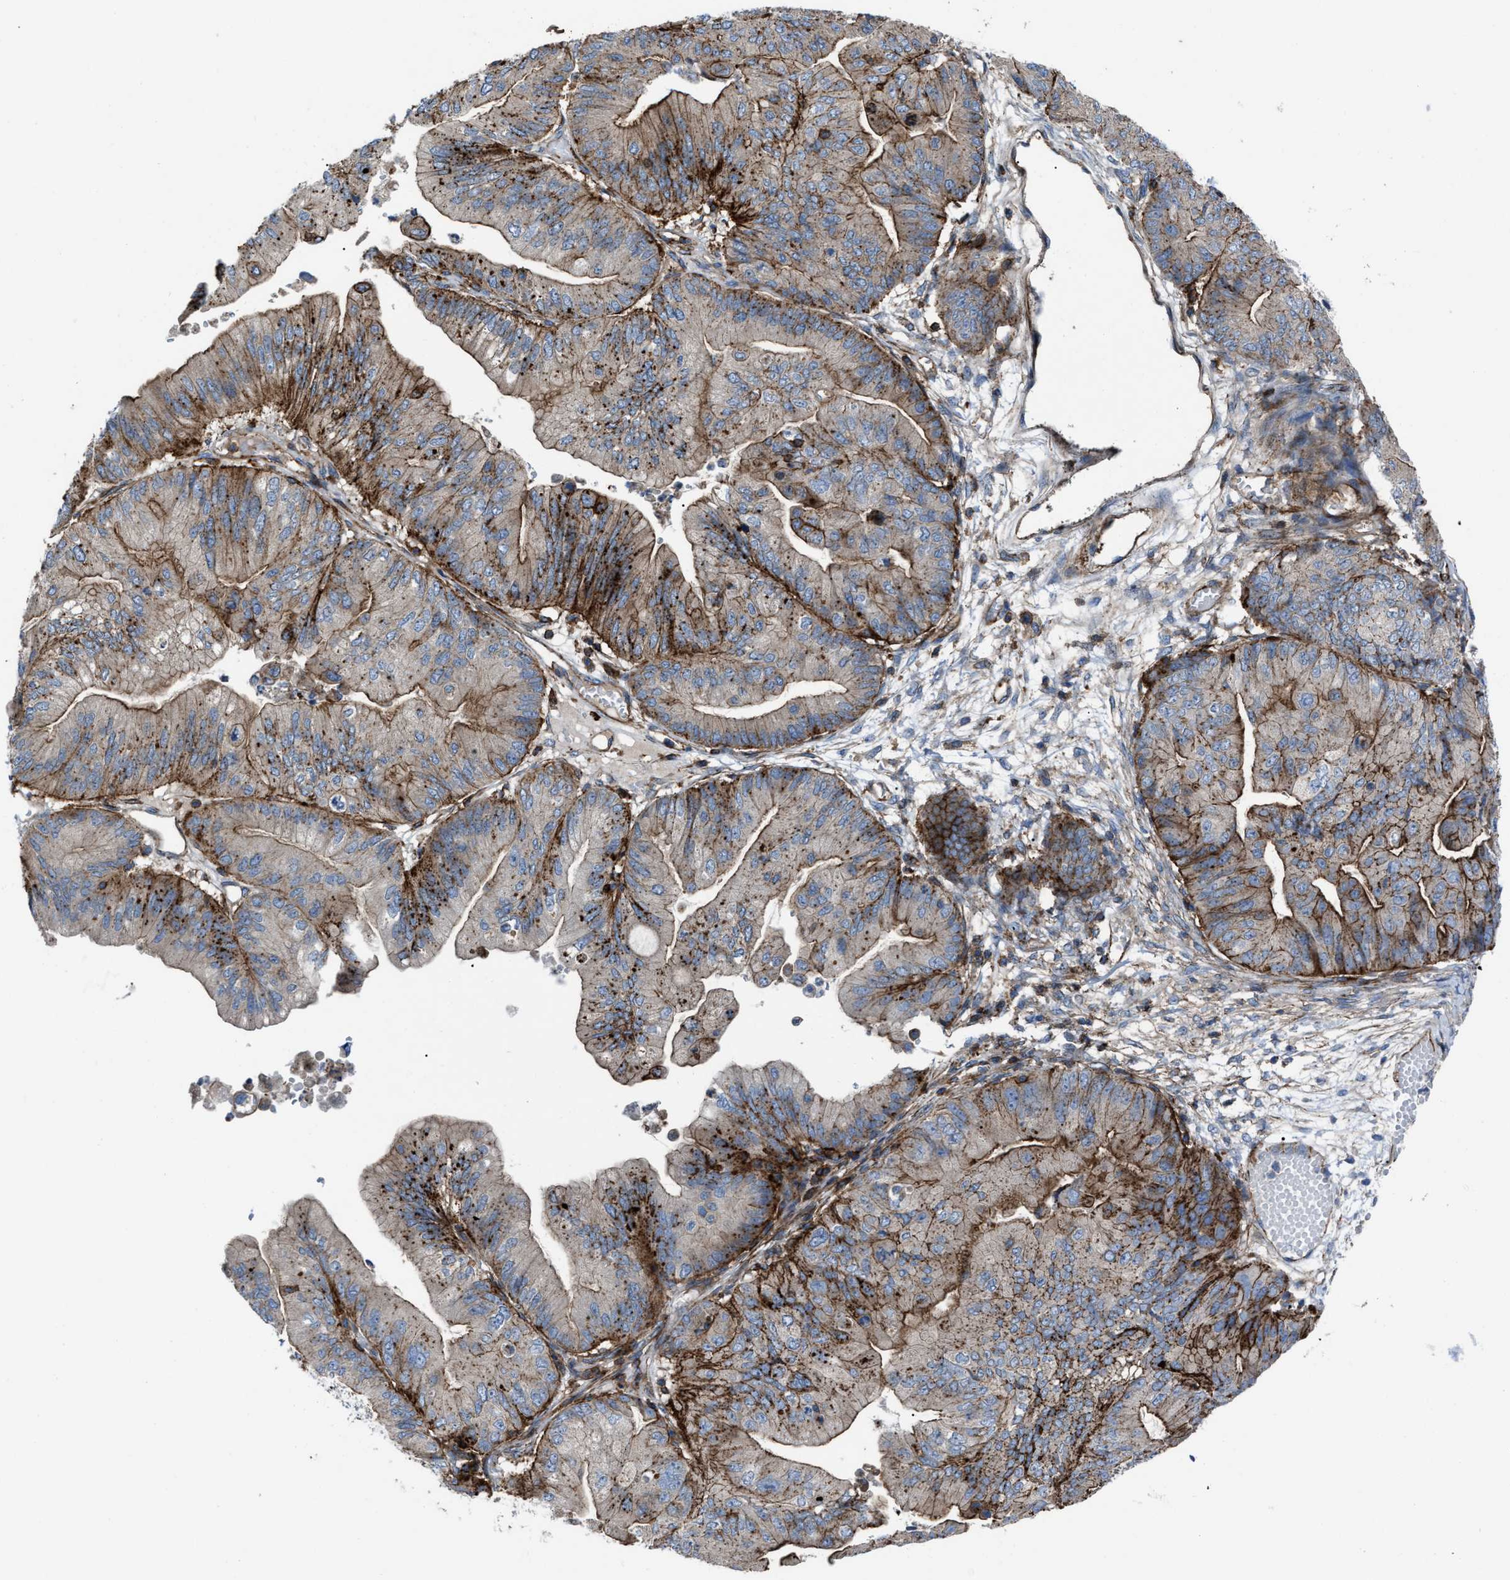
{"staining": {"intensity": "moderate", "quantity": "25%-75%", "location": "cytoplasmic/membranous"}, "tissue": "ovarian cancer", "cell_type": "Tumor cells", "image_type": "cancer", "snomed": [{"axis": "morphology", "description": "Cystadenocarcinoma, mucinous, NOS"}, {"axis": "topography", "description": "Ovary"}], "caption": "High-power microscopy captured an IHC histopathology image of ovarian cancer (mucinous cystadenocarcinoma), revealing moderate cytoplasmic/membranous positivity in approximately 25%-75% of tumor cells.", "gene": "AGPAT2", "patient": {"sex": "female", "age": 61}}